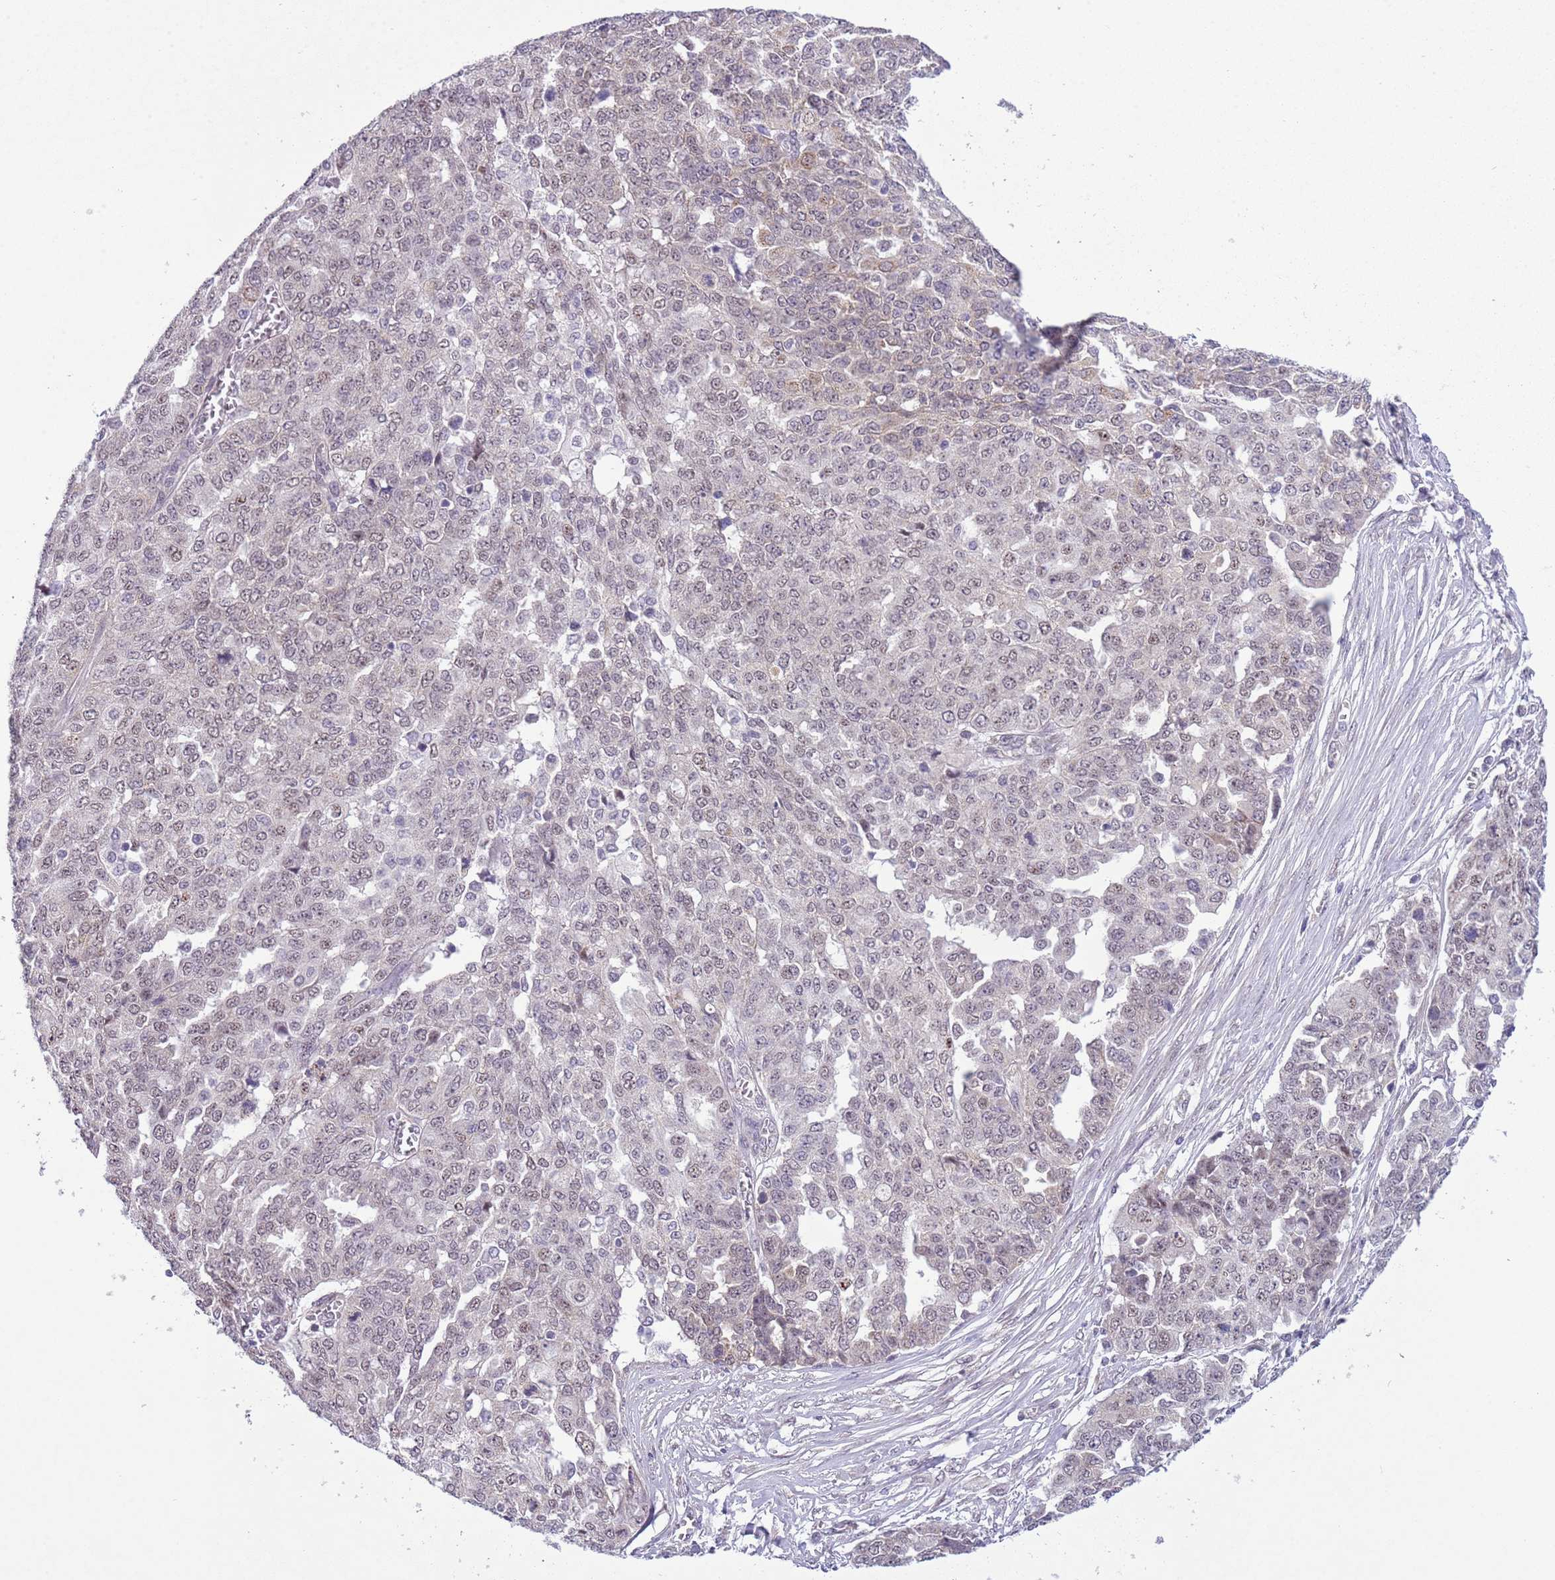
{"staining": {"intensity": "weak", "quantity": "<25%", "location": "nuclear"}, "tissue": "ovarian cancer", "cell_type": "Tumor cells", "image_type": "cancer", "snomed": [{"axis": "morphology", "description": "Cystadenocarcinoma, serous, NOS"}, {"axis": "topography", "description": "Soft tissue"}, {"axis": "topography", "description": "Ovary"}], "caption": "Immunohistochemistry (IHC) micrograph of ovarian cancer stained for a protein (brown), which demonstrates no staining in tumor cells.", "gene": "FAM120C", "patient": {"sex": "female", "age": 57}}